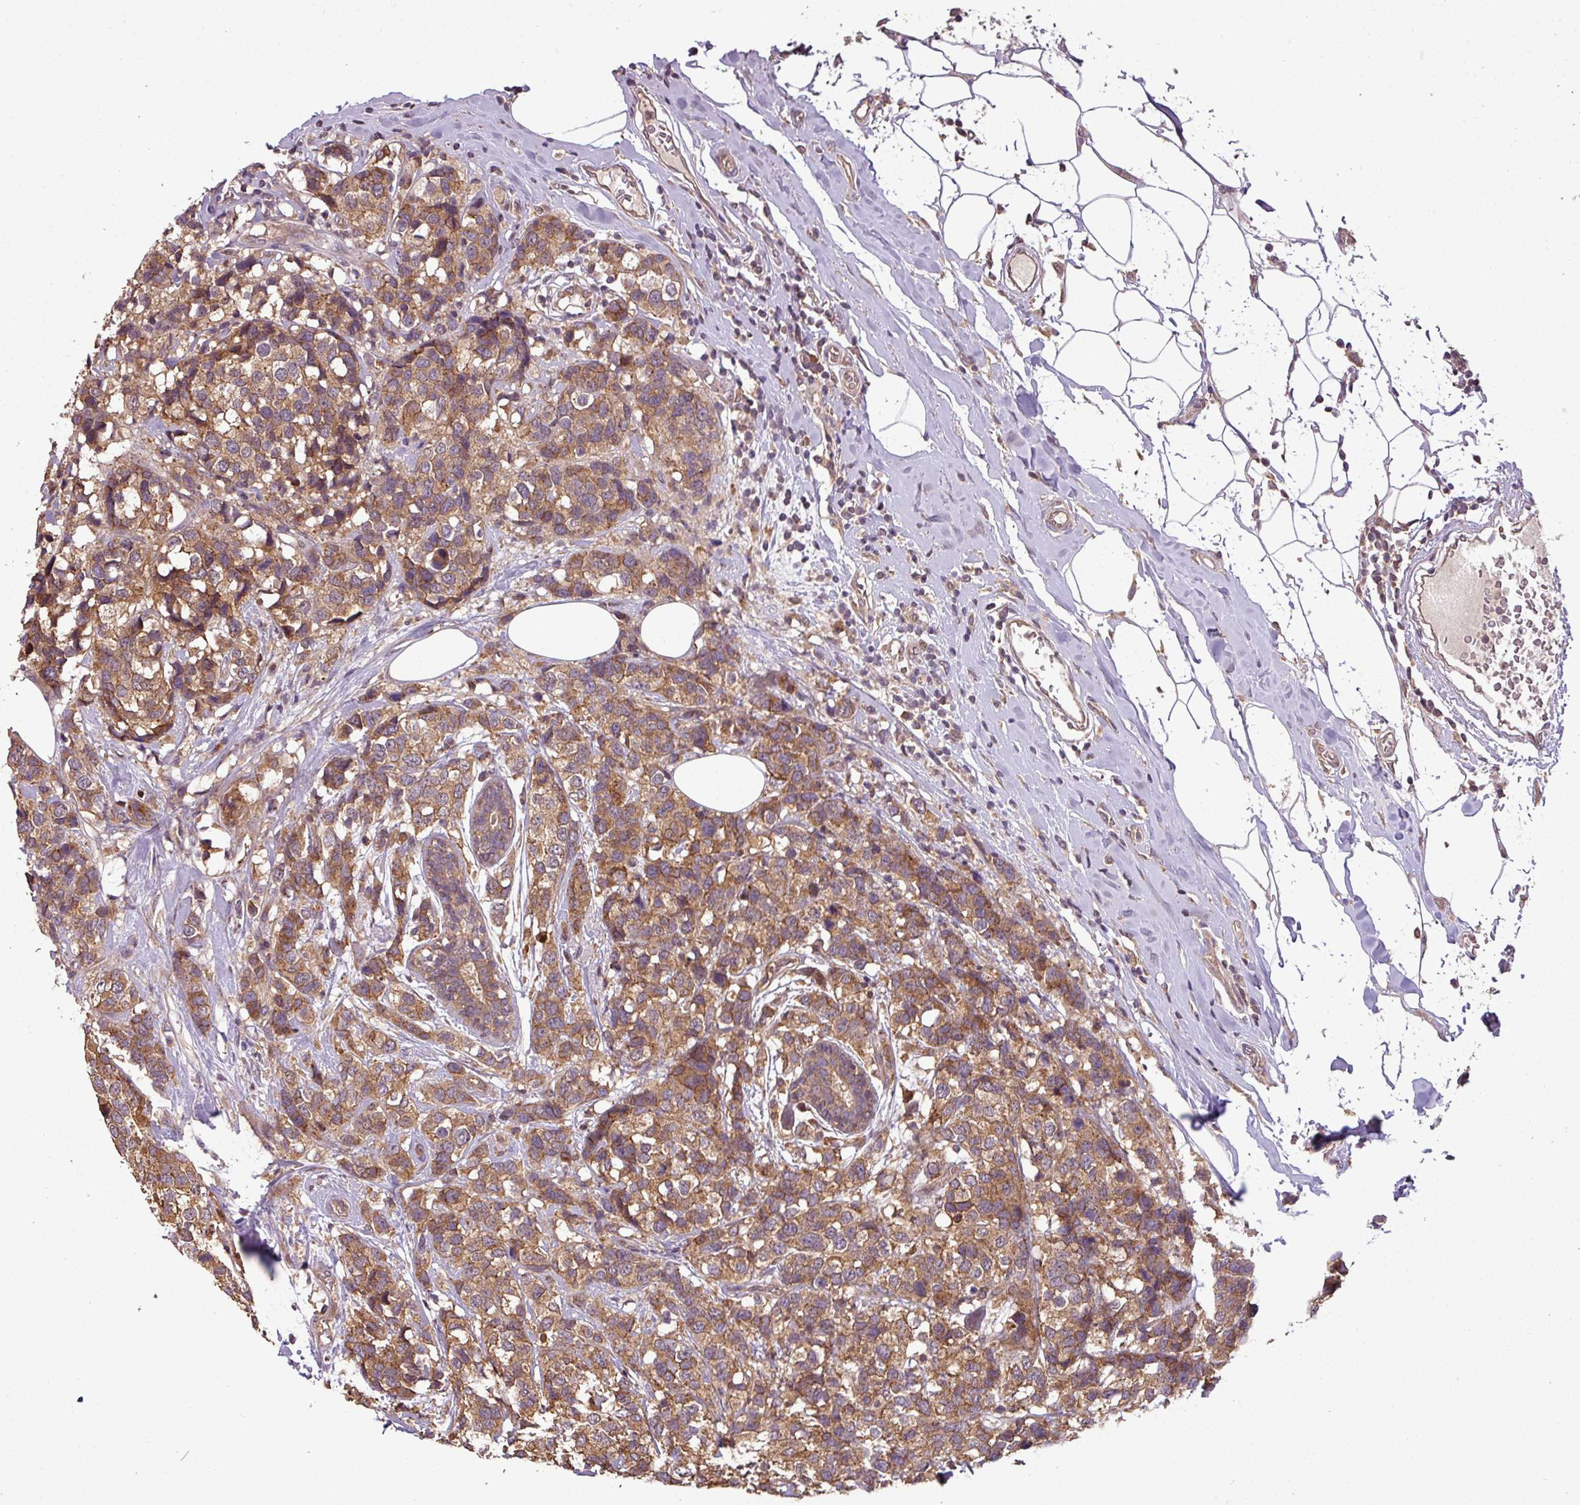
{"staining": {"intensity": "moderate", "quantity": ">75%", "location": "cytoplasmic/membranous"}, "tissue": "breast cancer", "cell_type": "Tumor cells", "image_type": "cancer", "snomed": [{"axis": "morphology", "description": "Lobular carcinoma"}, {"axis": "topography", "description": "Breast"}], "caption": "IHC staining of breast lobular carcinoma, which displays medium levels of moderate cytoplasmic/membranous expression in approximately >75% of tumor cells indicating moderate cytoplasmic/membranous protein staining. The staining was performed using DAB (3,3'-diaminobenzidine) (brown) for protein detection and nuclei were counterstained in hematoxylin (blue).", "gene": "NT5C3A", "patient": {"sex": "female", "age": 59}}